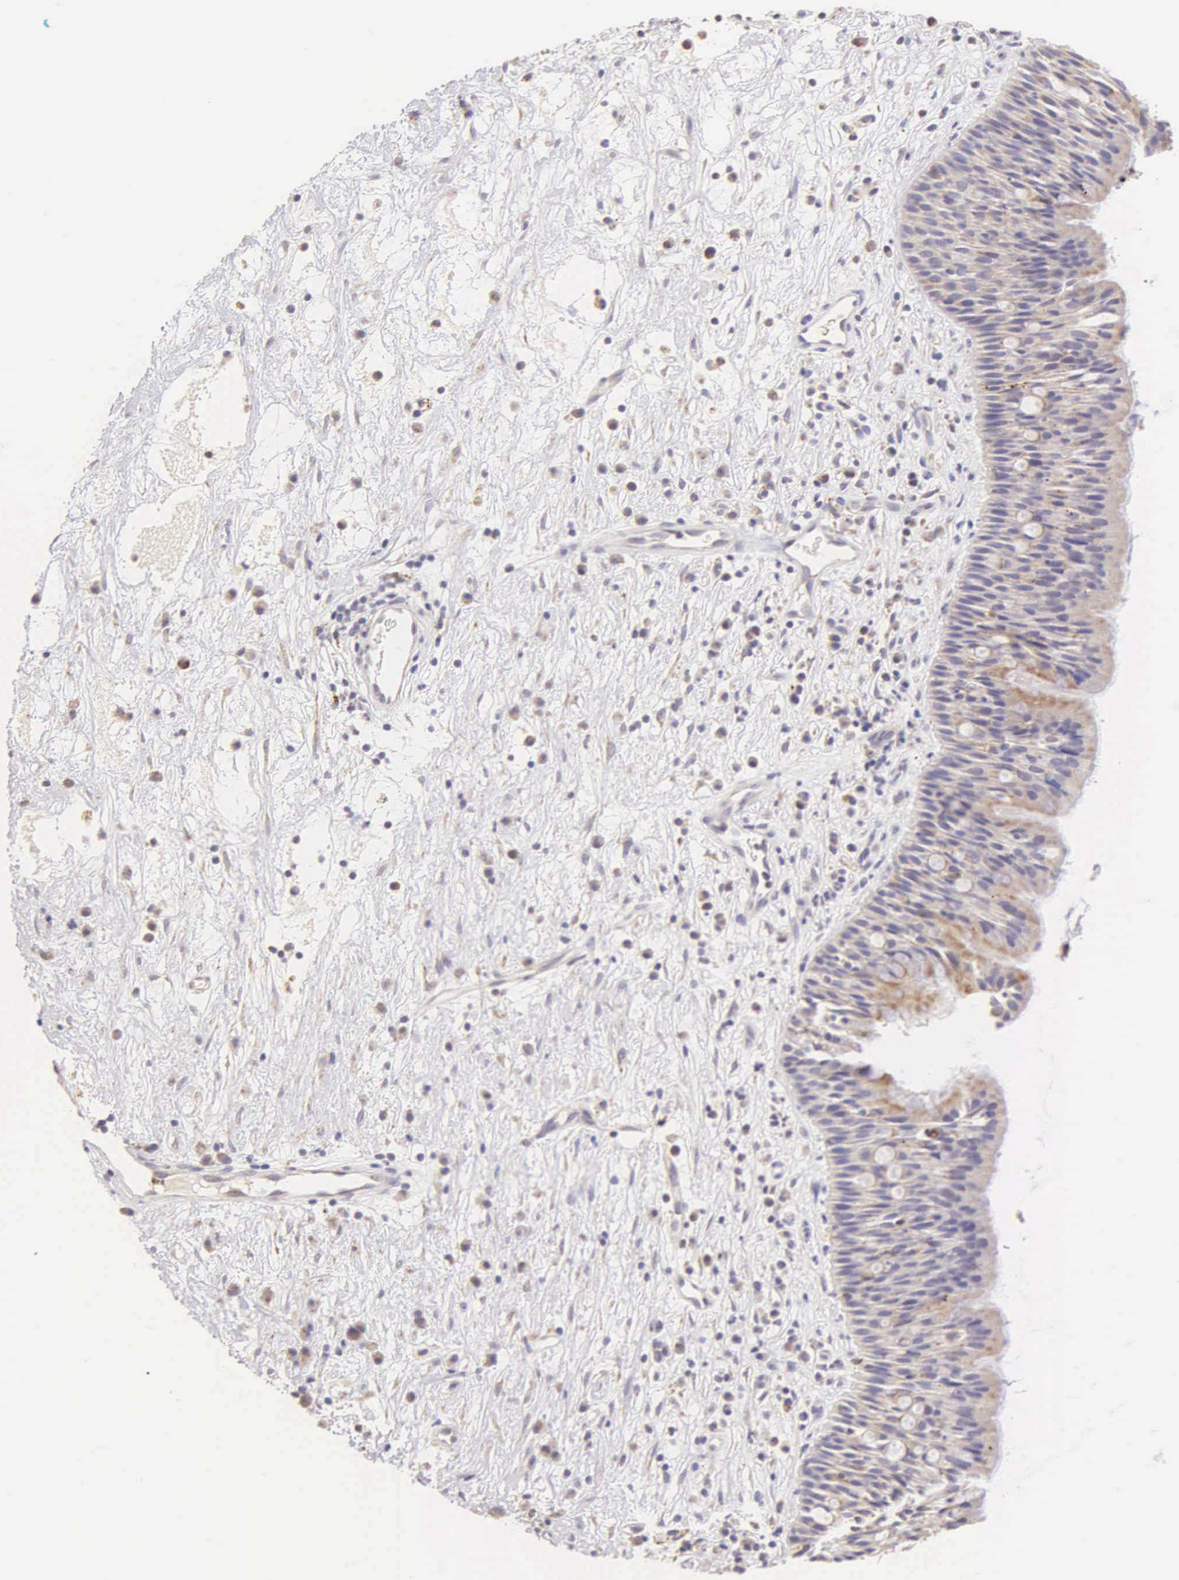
{"staining": {"intensity": "weak", "quantity": "25%-75%", "location": "cytoplasmic/membranous"}, "tissue": "nasopharynx", "cell_type": "Respiratory epithelial cells", "image_type": "normal", "snomed": [{"axis": "morphology", "description": "Normal tissue, NOS"}, {"axis": "topography", "description": "Nasopharynx"}], "caption": "Nasopharynx stained for a protein shows weak cytoplasmic/membranous positivity in respiratory epithelial cells. The staining is performed using DAB brown chromogen to label protein expression. The nuclei are counter-stained blue using hematoxylin.", "gene": "ESR1", "patient": {"sex": "male", "age": 13}}